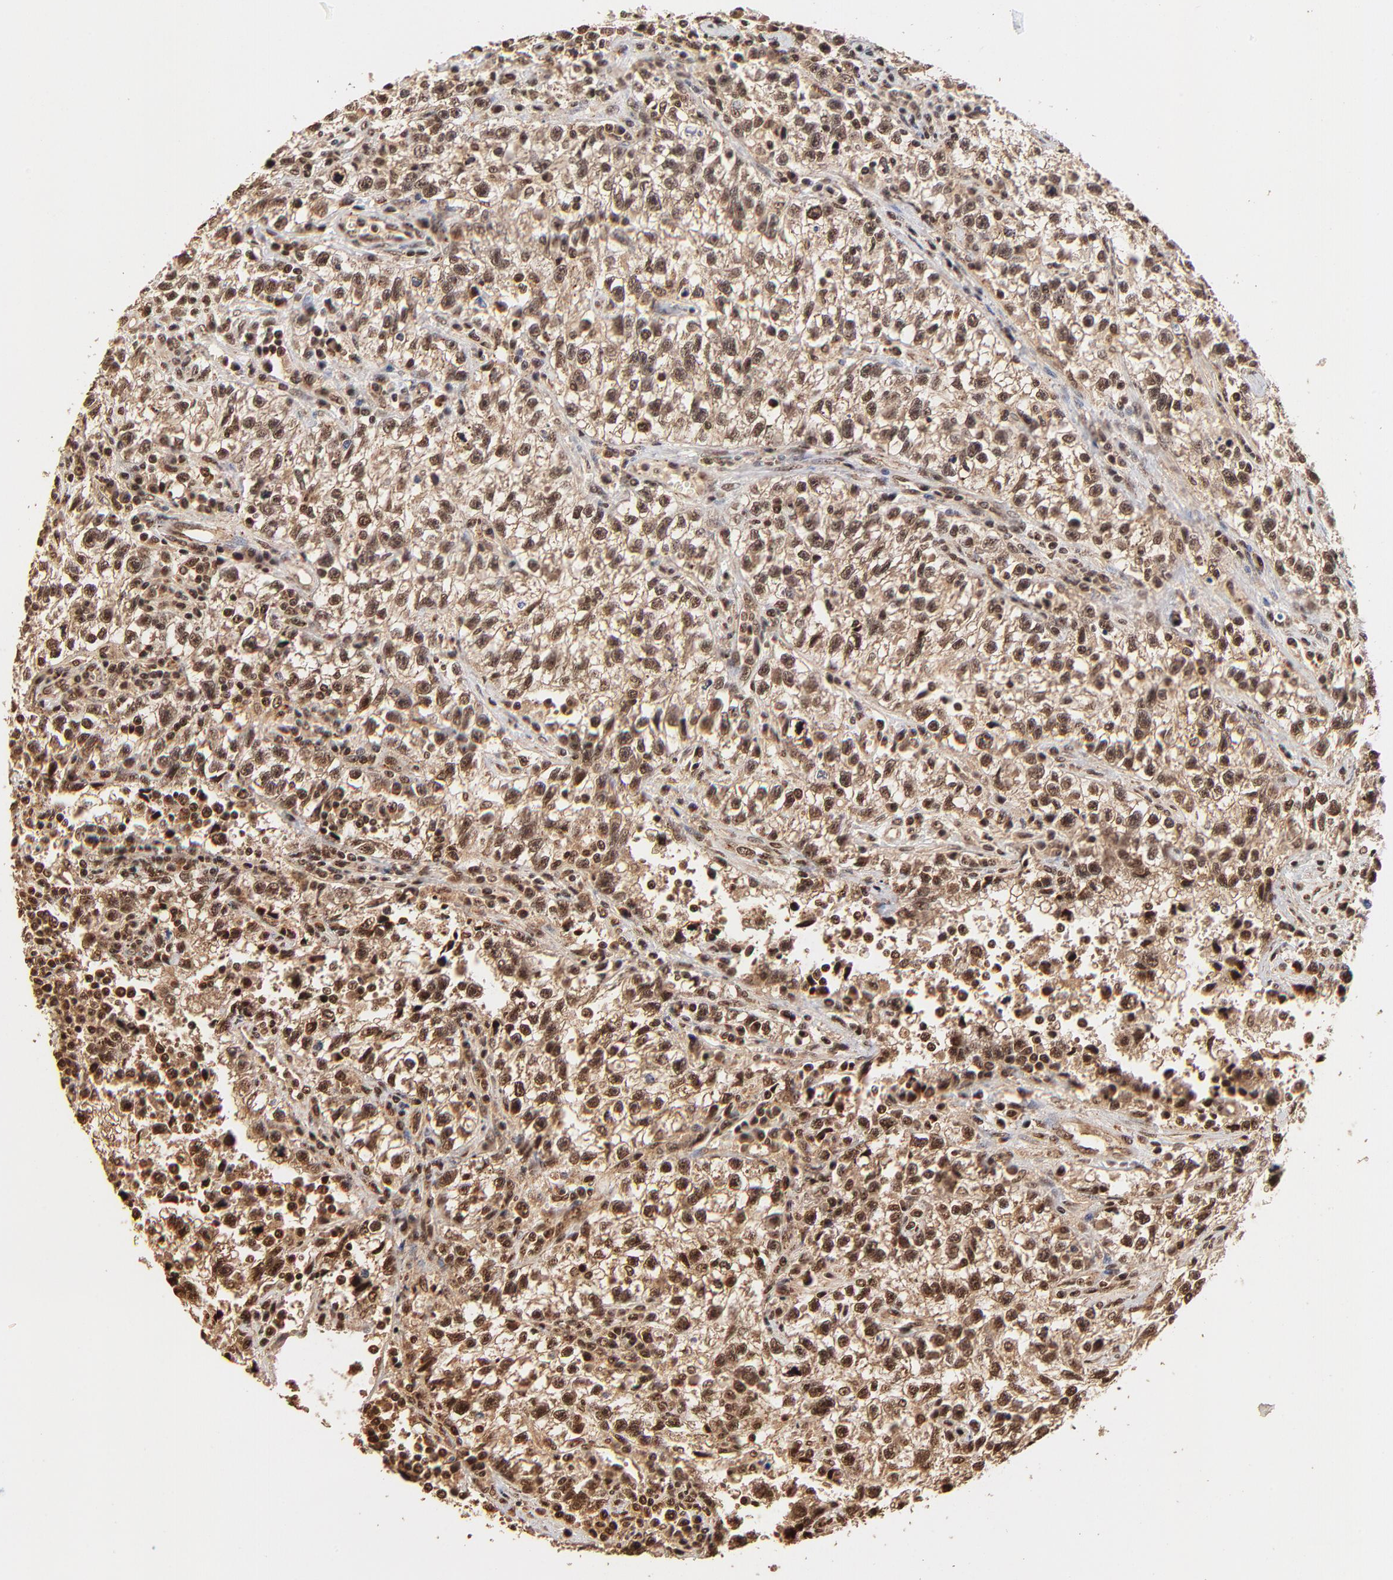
{"staining": {"intensity": "strong", "quantity": ">75%", "location": "cytoplasmic/membranous,nuclear"}, "tissue": "testis cancer", "cell_type": "Tumor cells", "image_type": "cancer", "snomed": [{"axis": "morphology", "description": "Seminoma, NOS"}, {"axis": "topography", "description": "Testis"}], "caption": "IHC micrograph of neoplastic tissue: human testis cancer stained using immunohistochemistry (IHC) reveals high levels of strong protein expression localized specifically in the cytoplasmic/membranous and nuclear of tumor cells, appearing as a cytoplasmic/membranous and nuclear brown color.", "gene": "MED12", "patient": {"sex": "male", "age": 38}}